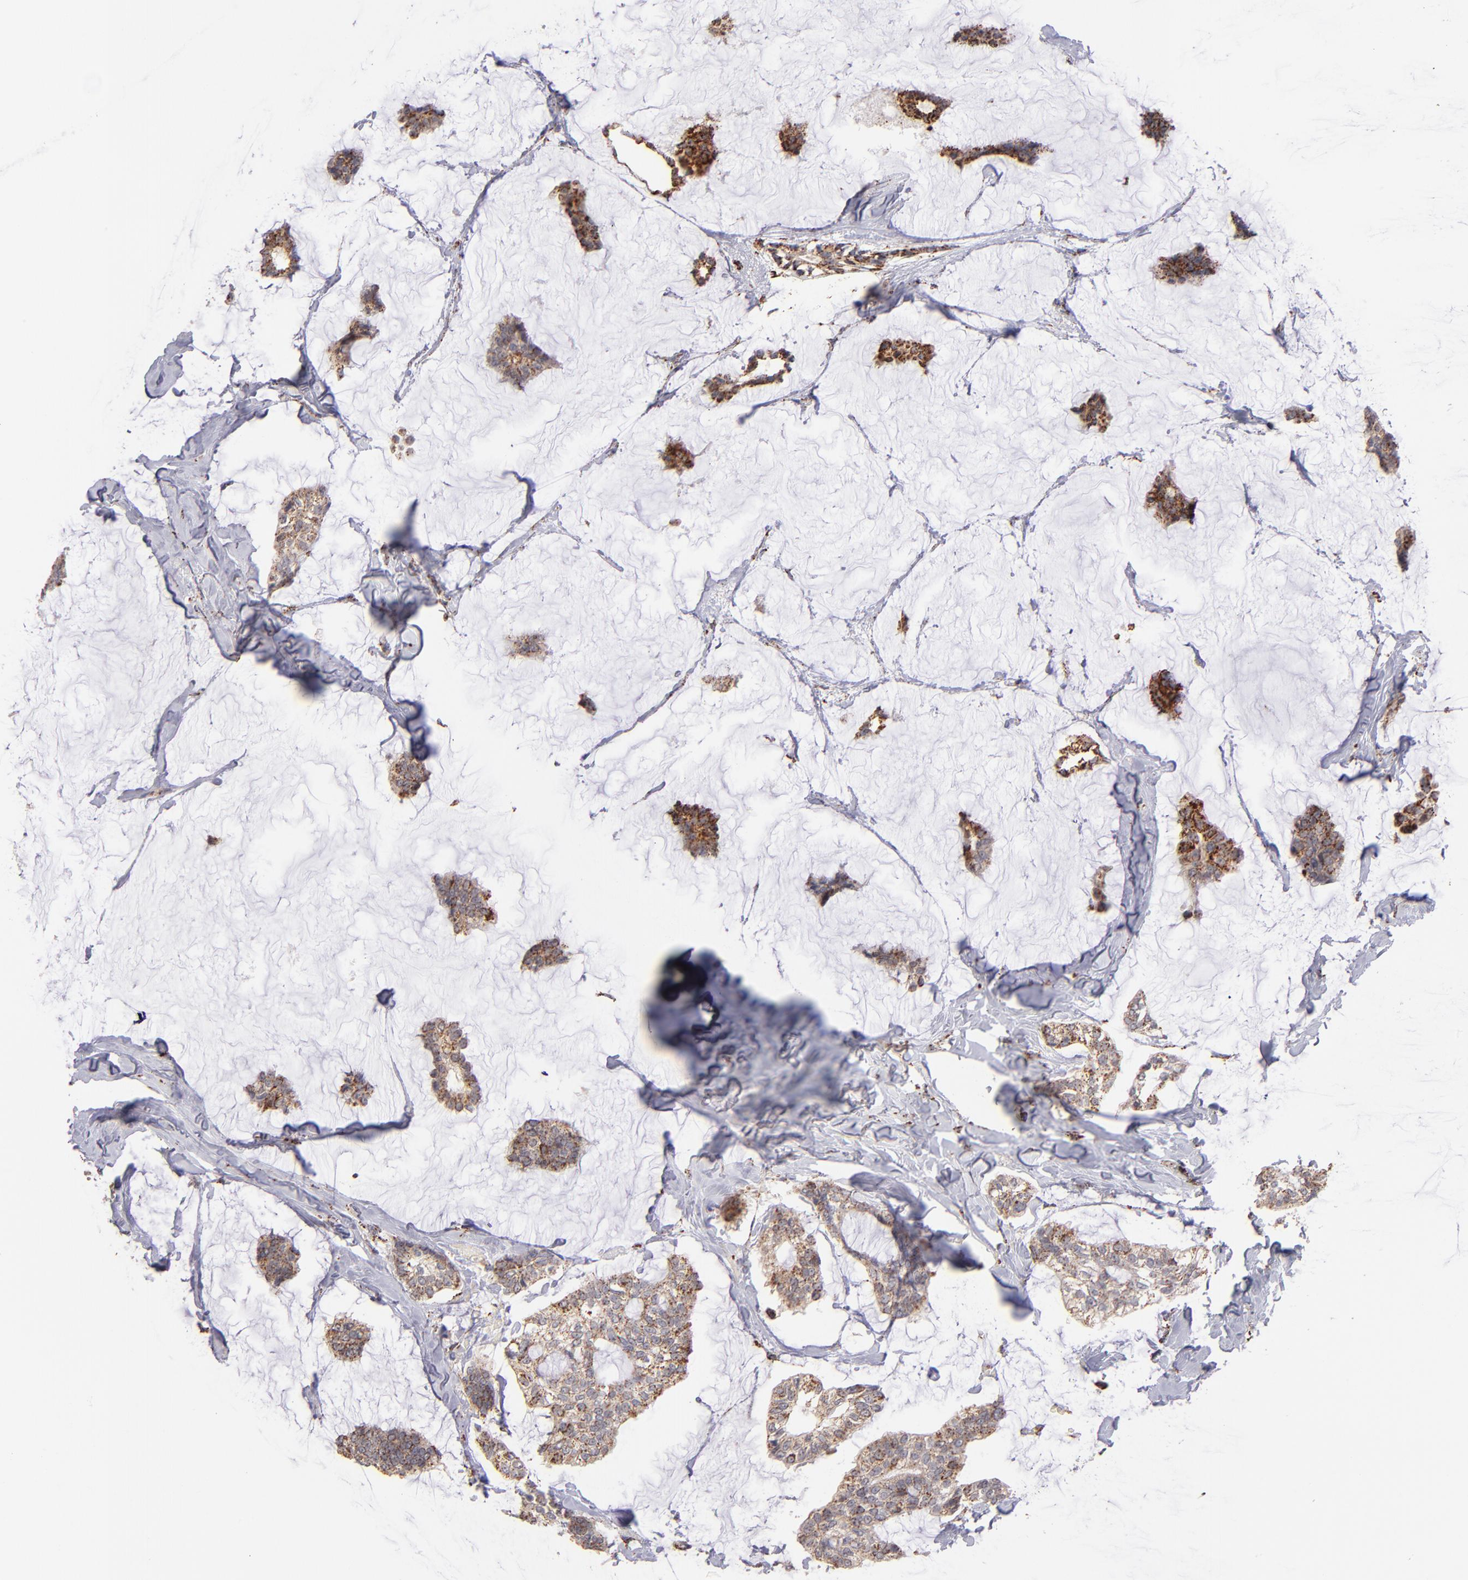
{"staining": {"intensity": "moderate", "quantity": ">75%", "location": "cytoplasmic/membranous"}, "tissue": "breast cancer", "cell_type": "Tumor cells", "image_type": "cancer", "snomed": [{"axis": "morphology", "description": "Duct carcinoma"}, {"axis": "topography", "description": "Breast"}], "caption": "Protein staining exhibits moderate cytoplasmic/membranous staining in about >75% of tumor cells in breast cancer (infiltrating ductal carcinoma). (IHC, brightfield microscopy, high magnification).", "gene": "DLST", "patient": {"sex": "female", "age": 93}}